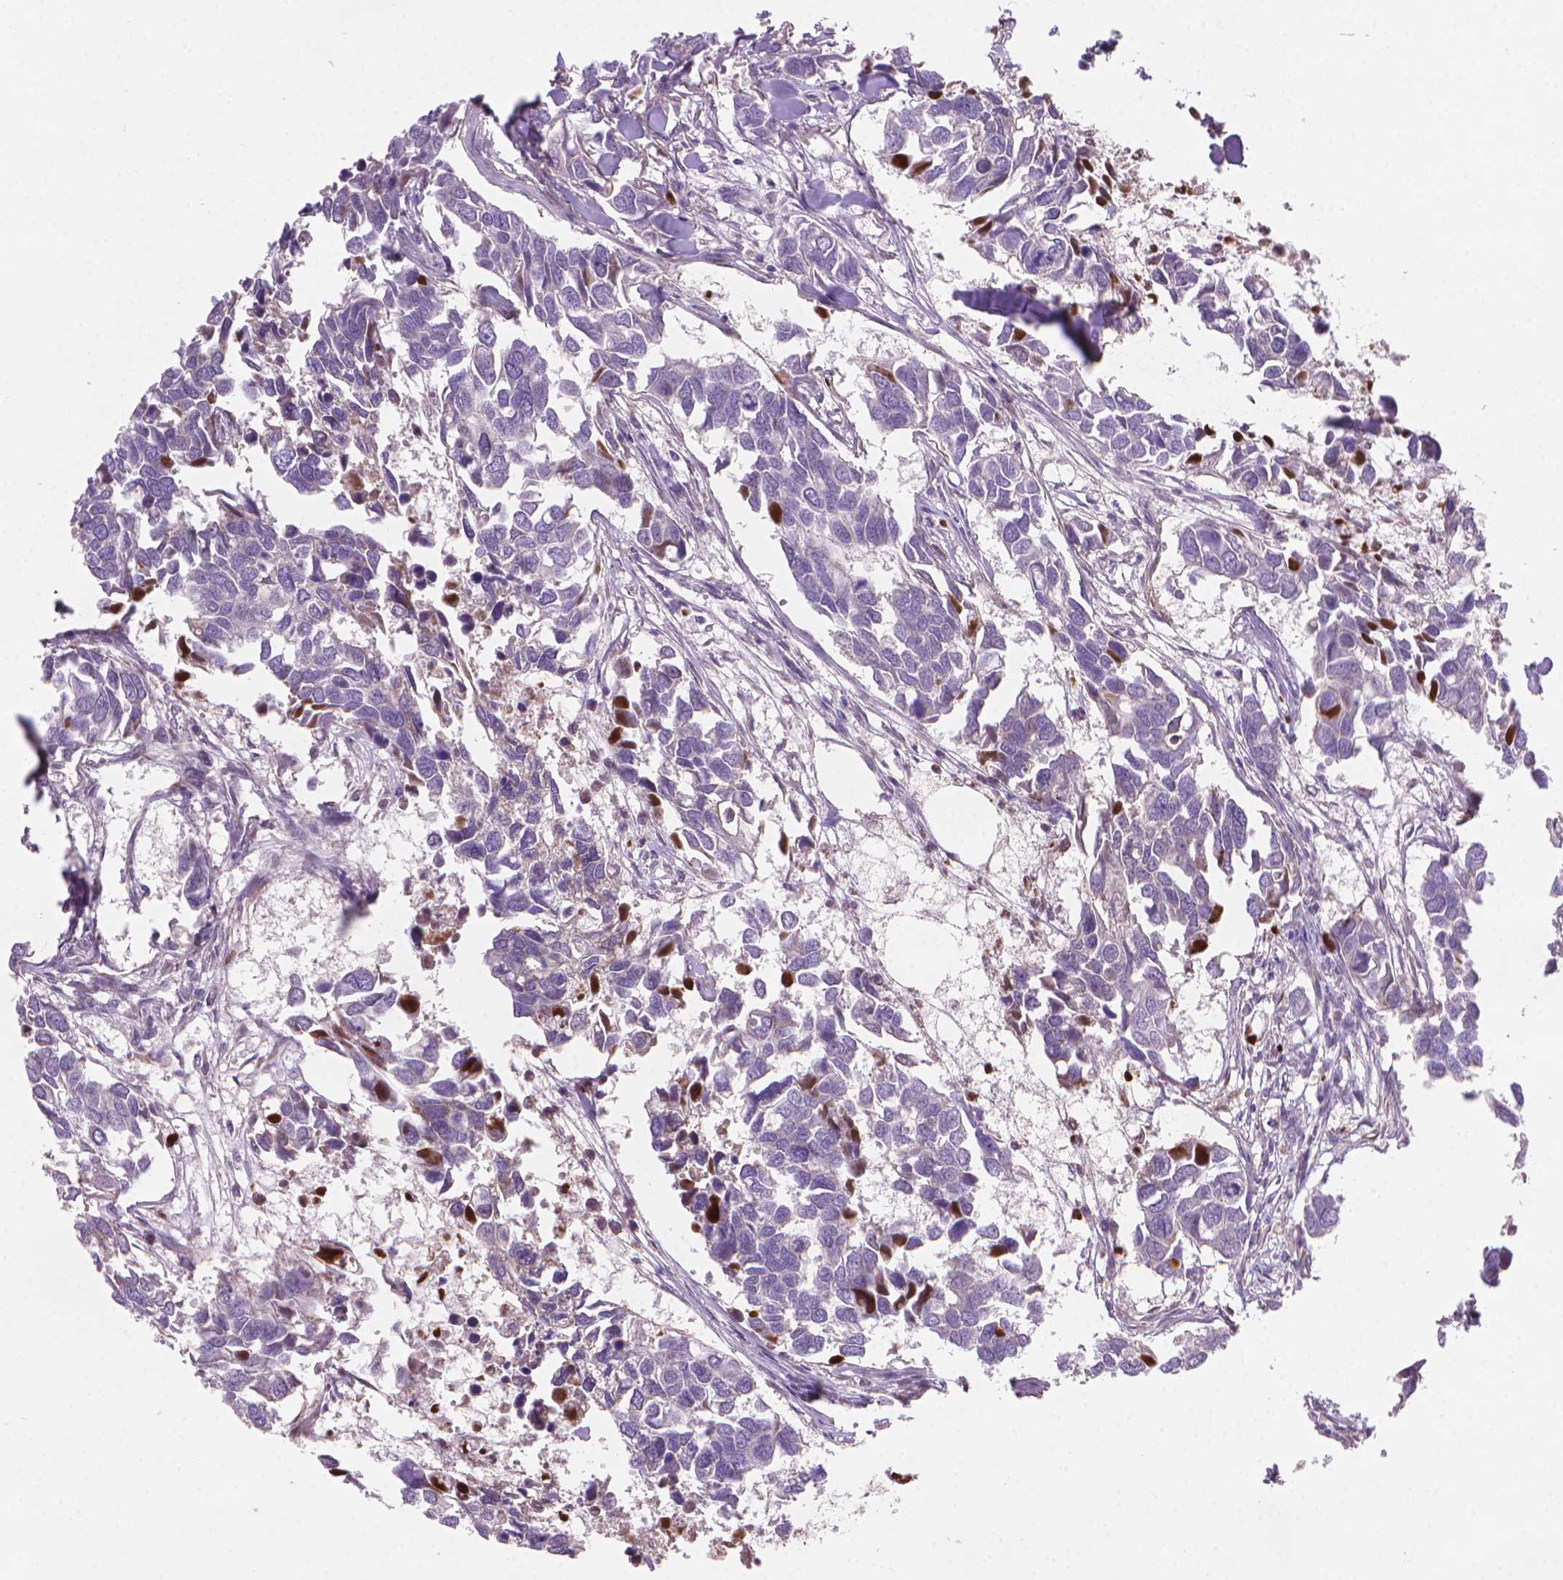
{"staining": {"intensity": "moderate", "quantity": "<25%", "location": "nuclear"}, "tissue": "breast cancer", "cell_type": "Tumor cells", "image_type": "cancer", "snomed": [{"axis": "morphology", "description": "Duct carcinoma"}, {"axis": "topography", "description": "Breast"}], "caption": "IHC micrograph of breast intraductal carcinoma stained for a protein (brown), which displays low levels of moderate nuclear positivity in approximately <25% of tumor cells.", "gene": "AMMECR1", "patient": {"sex": "female", "age": 83}}